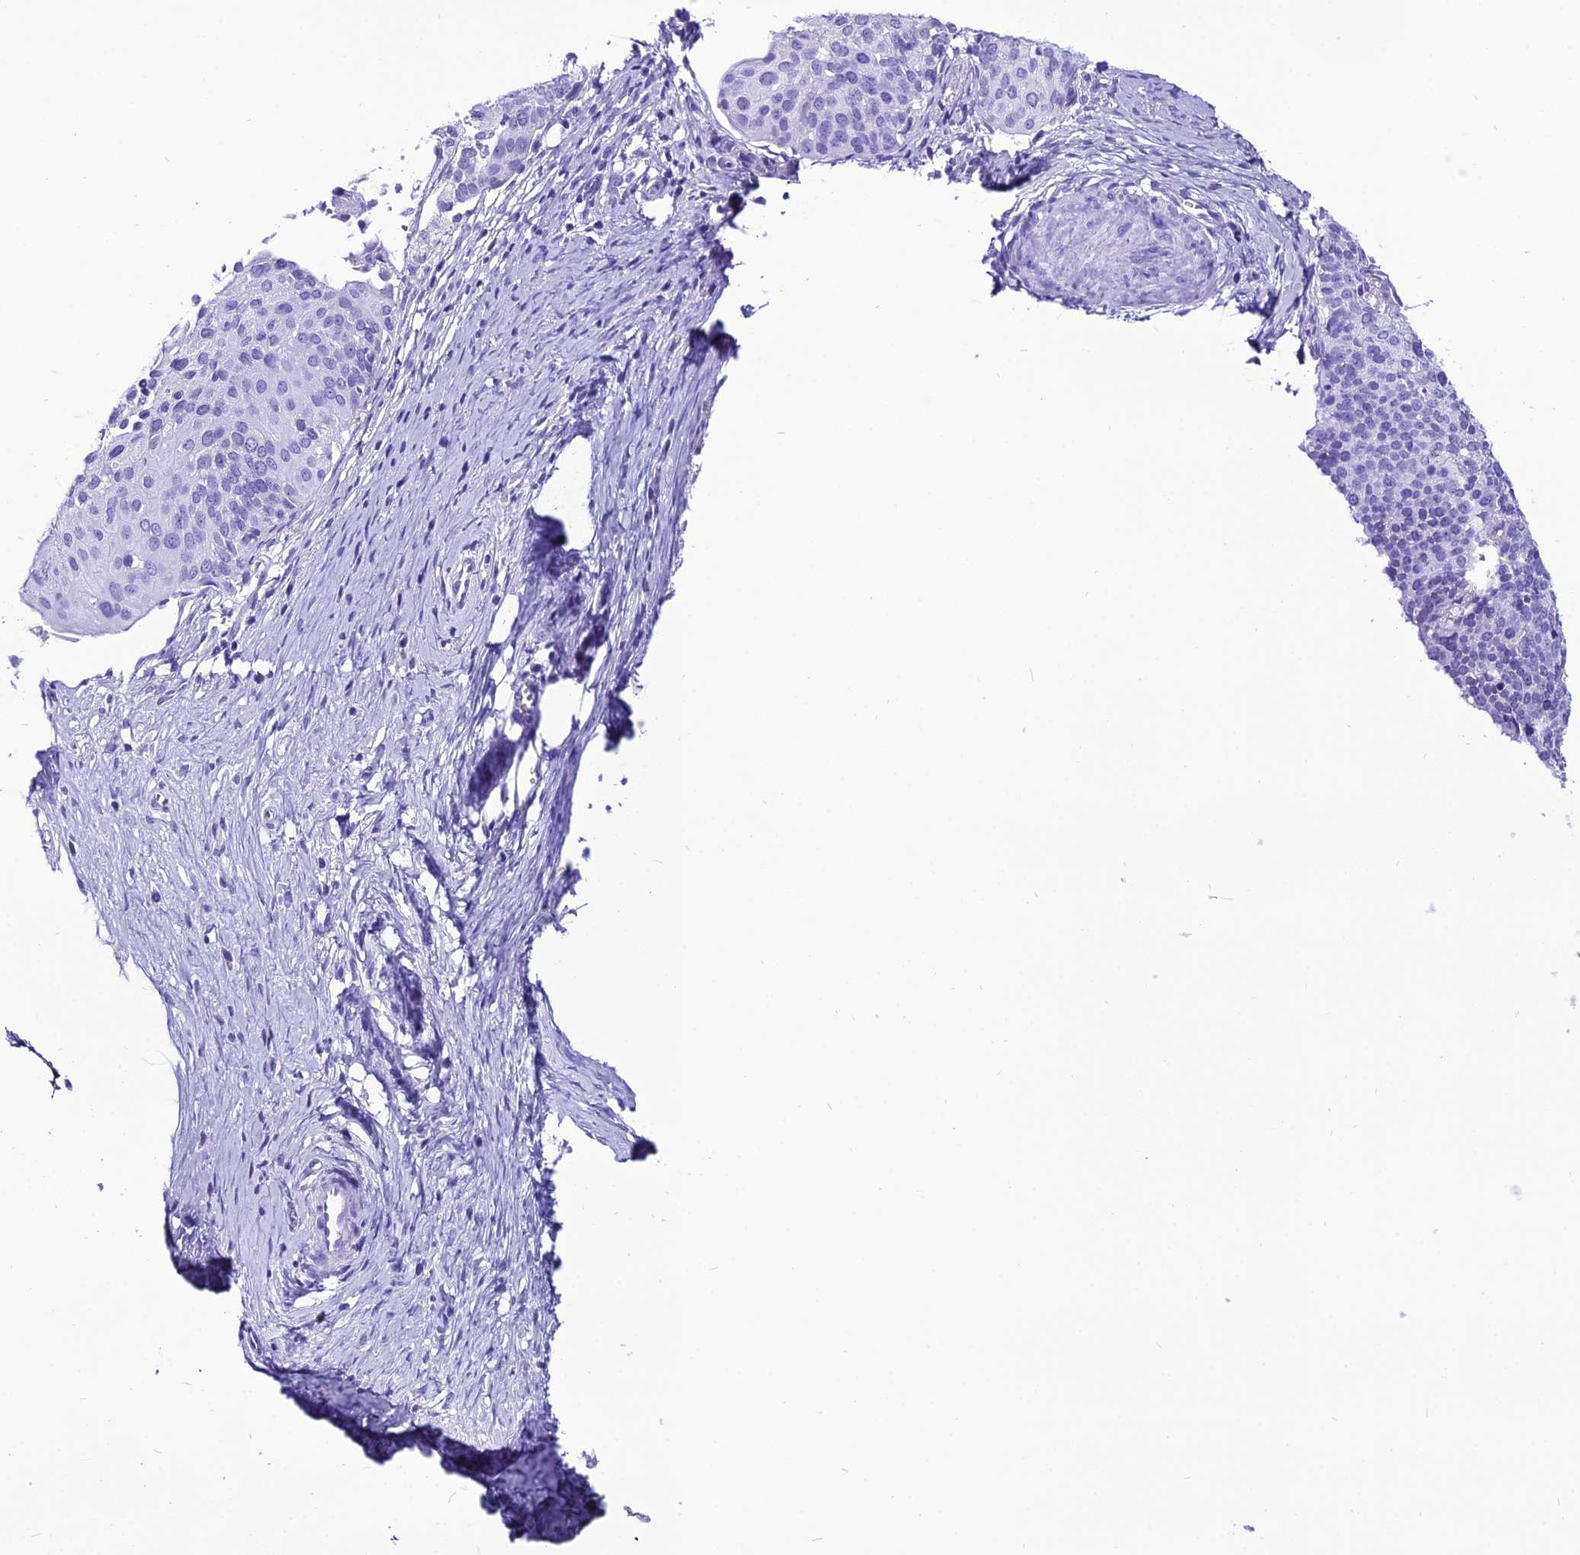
{"staining": {"intensity": "negative", "quantity": "none", "location": "none"}, "tissue": "cervical cancer", "cell_type": "Tumor cells", "image_type": "cancer", "snomed": [{"axis": "morphology", "description": "Squamous cell carcinoma, NOS"}, {"axis": "topography", "description": "Cervix"}], "caption": "This is an immunohistochemistry (IHC) micrograph of squamous cell carcinoma (cervical). There is no staining in tumor cells.", "gene": "PNMA5", "patient": {"sex": "female", "age": 44}}